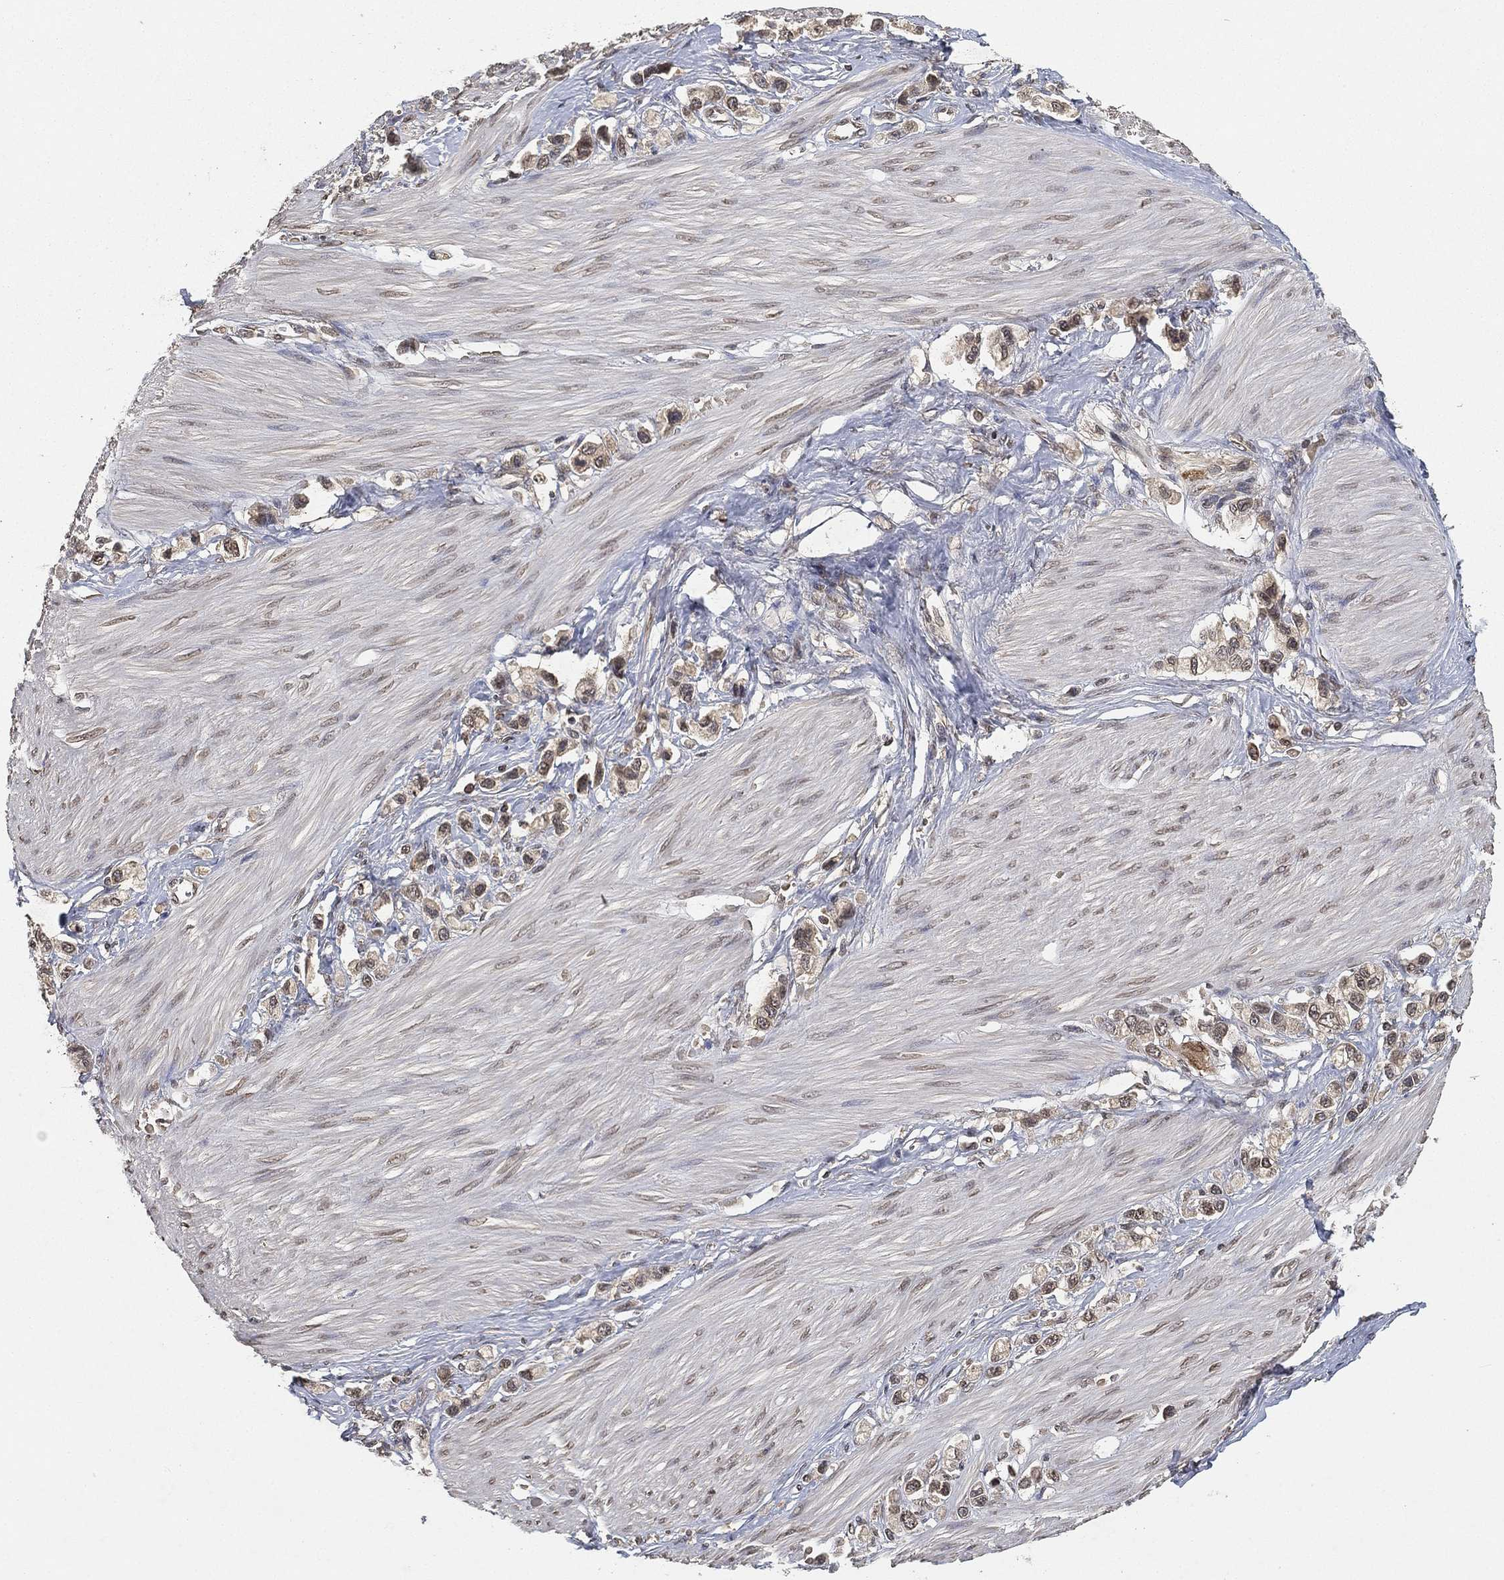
{"staining": {"intensity": "weak", "quantity": "<25%", "location": "cytoplasmic/membranous"}, "tissue": "stomach cancer", "cell_type": "Tumor cells", "image_type": "cancer", "snomed": [{"axis": "morphology", "description": "Normal tissue, NOS"}, {"axis": "morphology", "description": "Adenocarcinoma, NOS"}, {"axis": "morphology", "description": "Adenocarcinoma, High grade"}, {"axis": "topography", "description": "Stomach, upper"}, {"axis": "topography", "description": "Stomach"}], "caption": "Immunohistochemistry photomicrograph of neoplastic tissue: adenocarcinoma (stomach) stained with DAB (3,3'-diaminobenzidine) shows no significant protein expression in tumor cells.", "gene": "UBA5", "patient": {"sex": "female", "age": 65}}